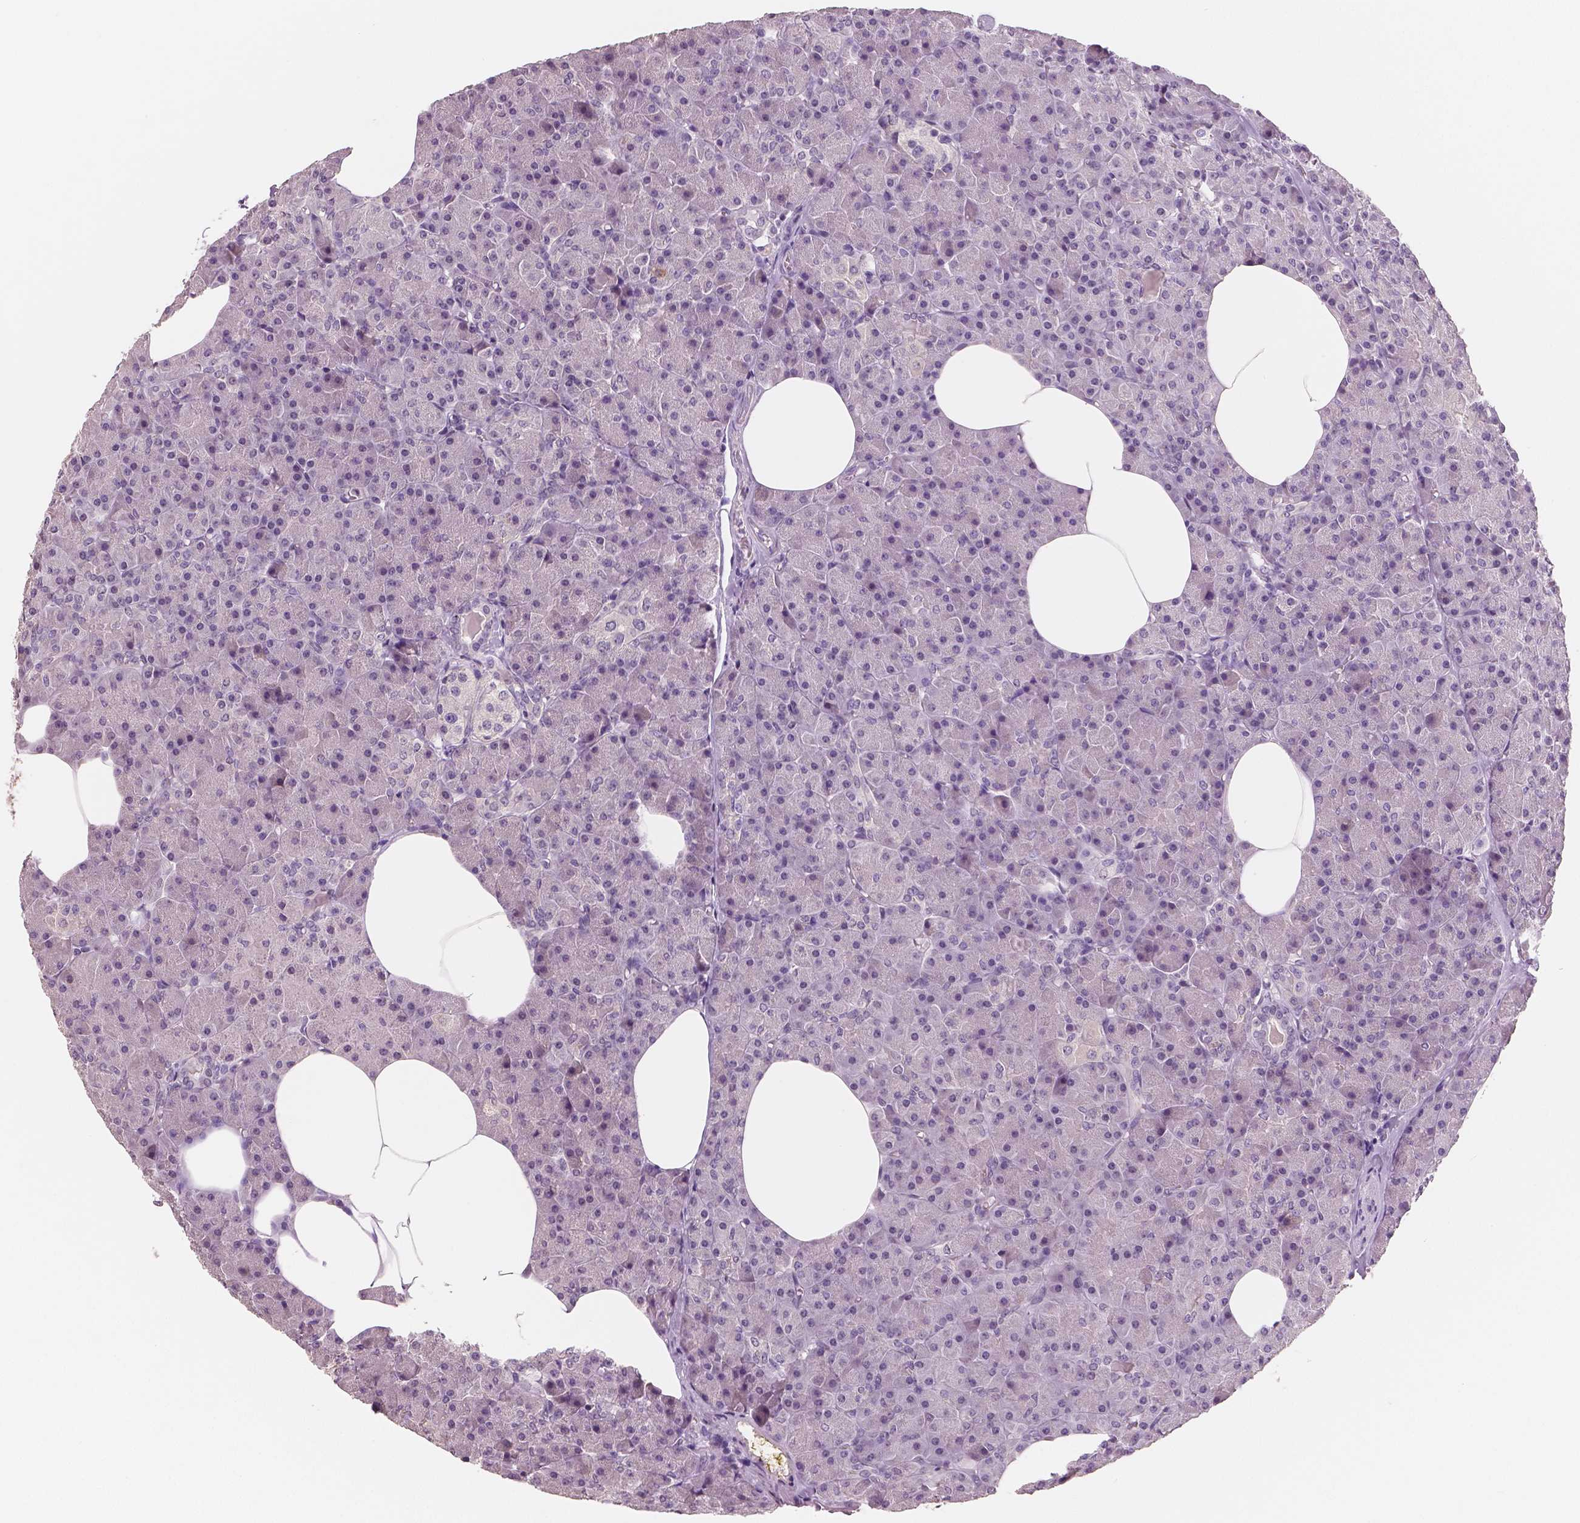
{"staining": {"intensity": "negative", "quantity": "none", "location": "none"}, "tissue": "pancreas", "cell_type": "Exocrine glandular cells", "image_type": "normal", "snomed": [{"axis": "morphology", "description": "Normal tissue, NOS"}, {"axis": "topography", "description": "Pancreas"}], "caption": "This photomicrograph is of normal pancreas stained with IHC to label a protein in brown with the nuclei are counter-stained blue. There is no staining in exocrine glandular cells. Nuclei are stained in blue.", "gene": "NECAB1", "patient": {"sex": "female", "age": 45}}